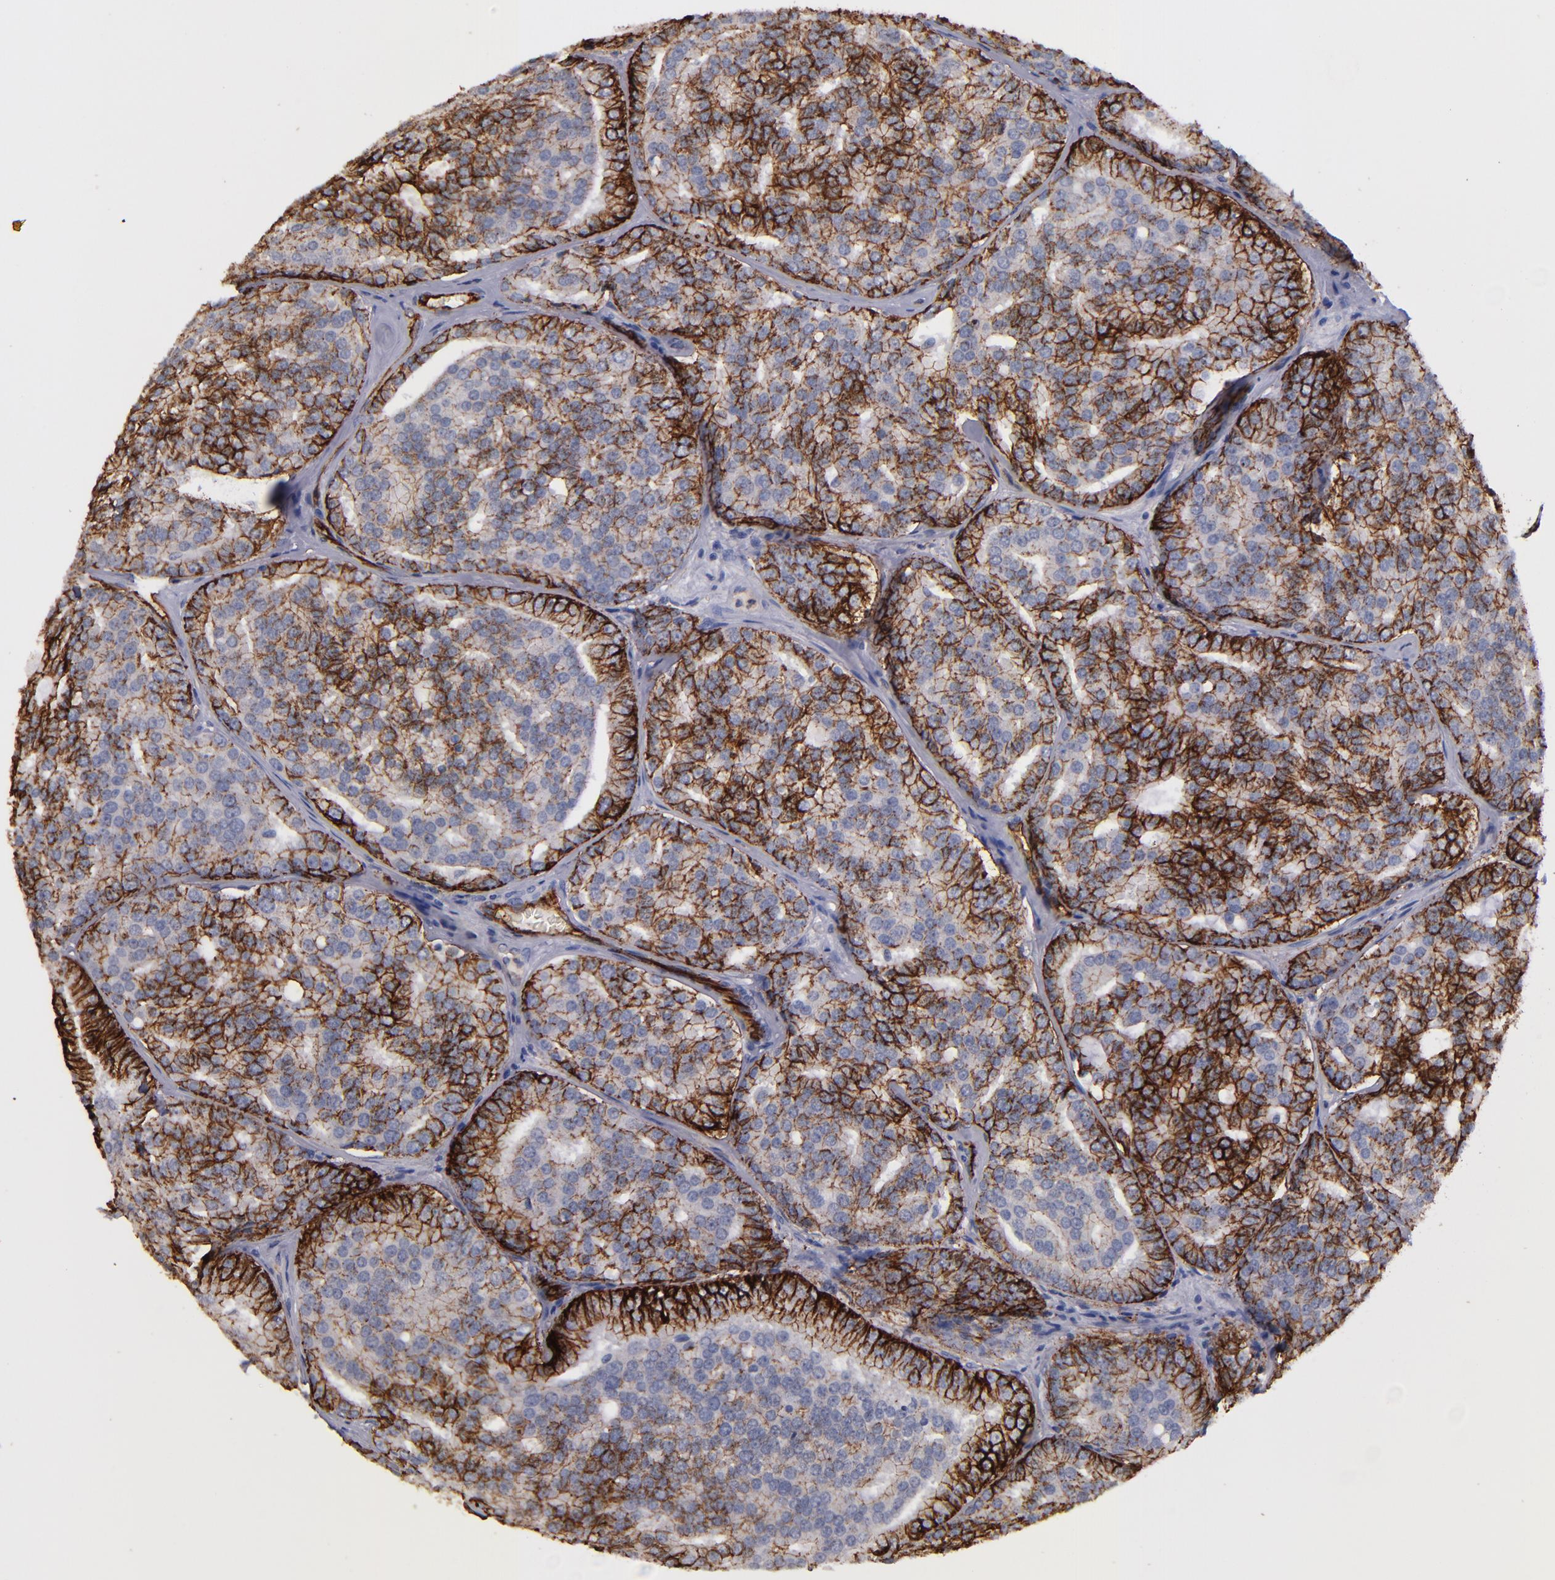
{"staining": {"intensity": "strong", "quantity": ">75%", "location": "cytoplasmic/membranous"}, "tissue": "prostate cancer", "cell_type": "Tumor cells", "image_type": "cancer", "snomed": [{"axis": "morphology", "description": "Adenocarcinoma, High grade"}, {"axis": "topography", "description": "Prostate"}], "caption": "Human prostate cancer stained with a protein marker displays strong staining in tumor cells.", "gene": "CLDN5", "patient": {"sex": "male", "age": 64}}